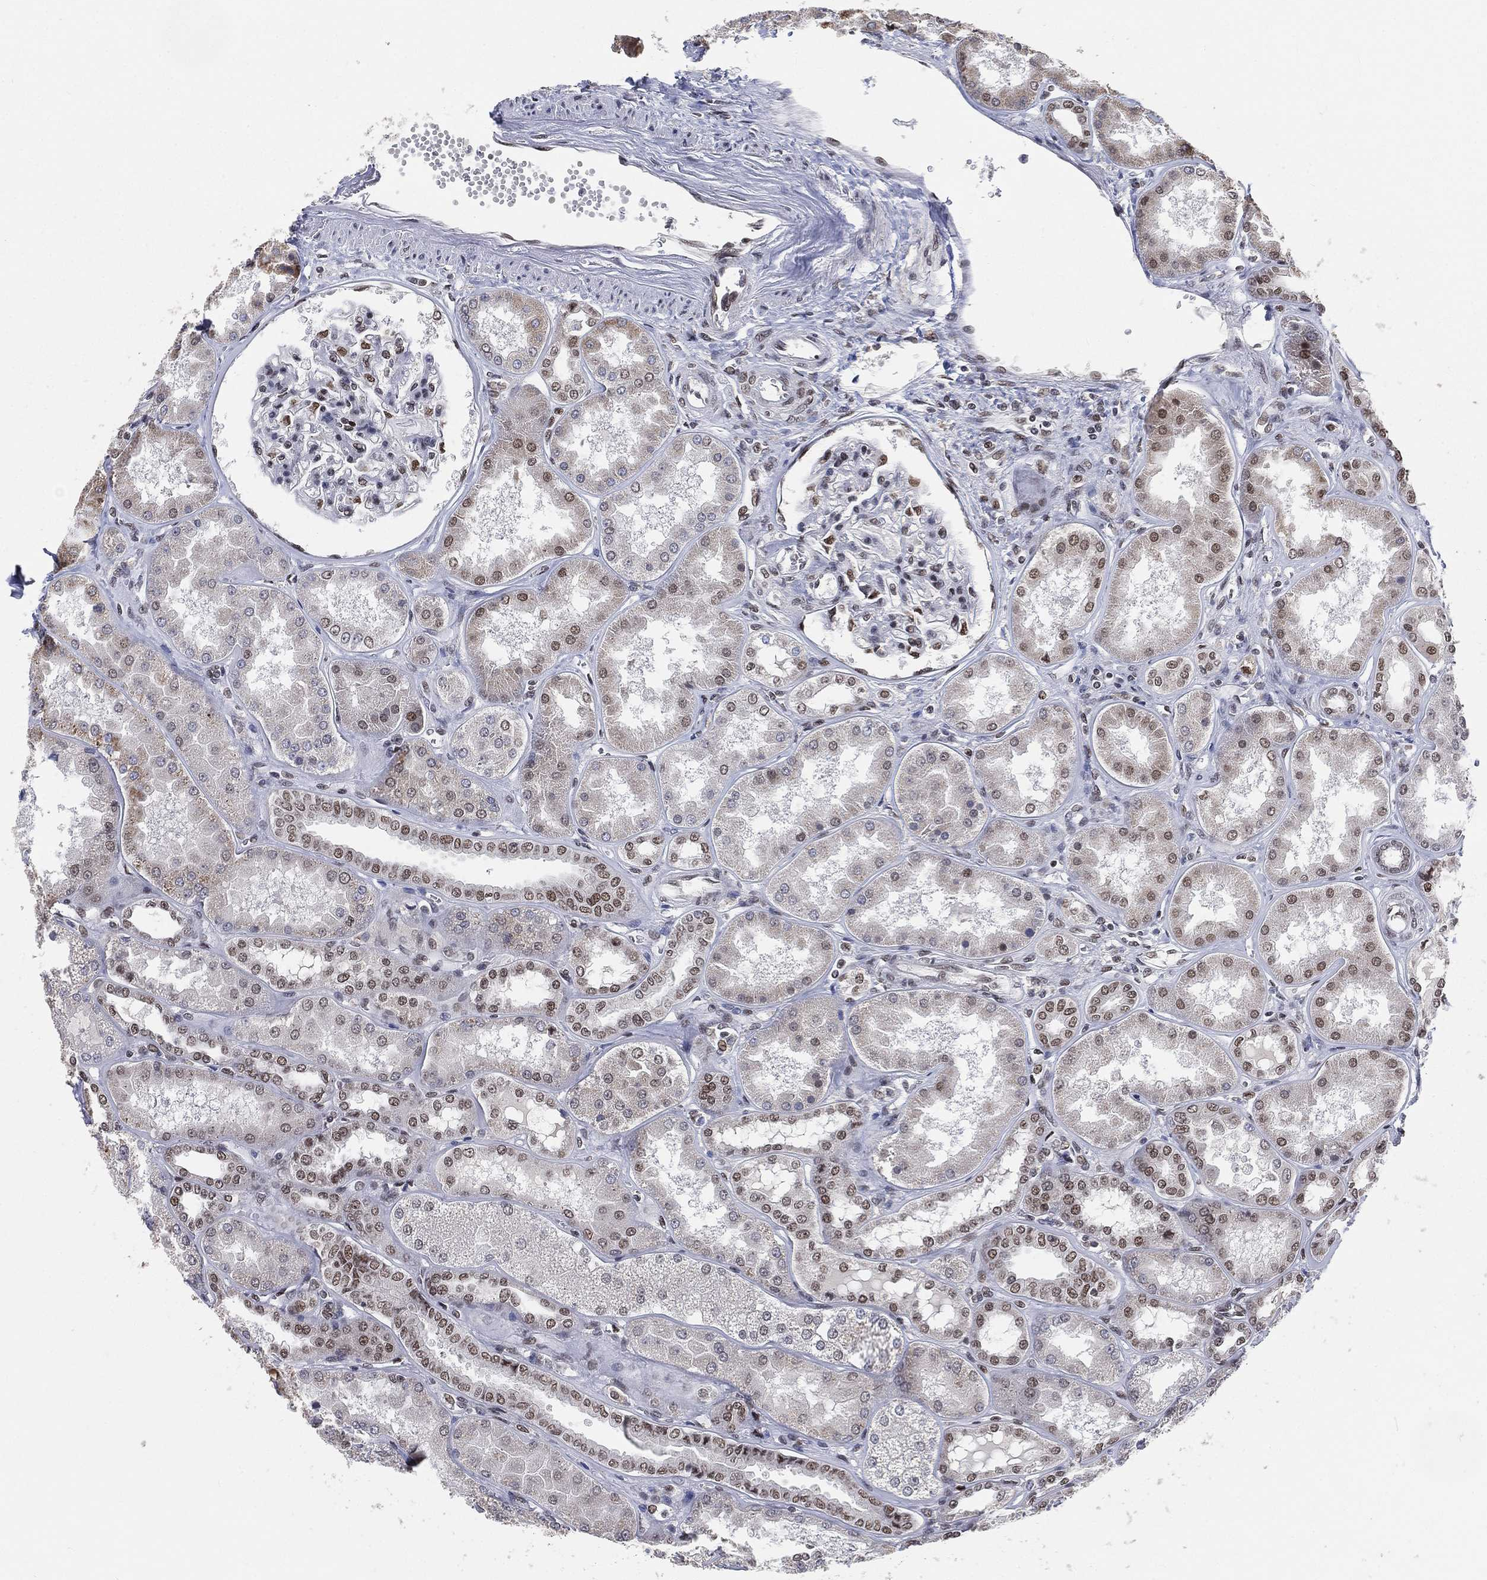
{"staining": {"intensity": "moderate", "quantity": "<25%", "location": "nuclear"}, "tissue": "kidney", "cell_type": "Cells in glomeruli", "image_type": "normal", "snomed": [{"axis": "morphology", "description": "Normal tissue, NOS"}, {"axis": "topography", "description": "Kidney"}], "caption": "Cells in glomeruli reveal moderate nuclear staining in about <25% of cells in unremarkable kidney.", "gene": "YLPM1", "patient": {"sex": "female", "age": 56}}